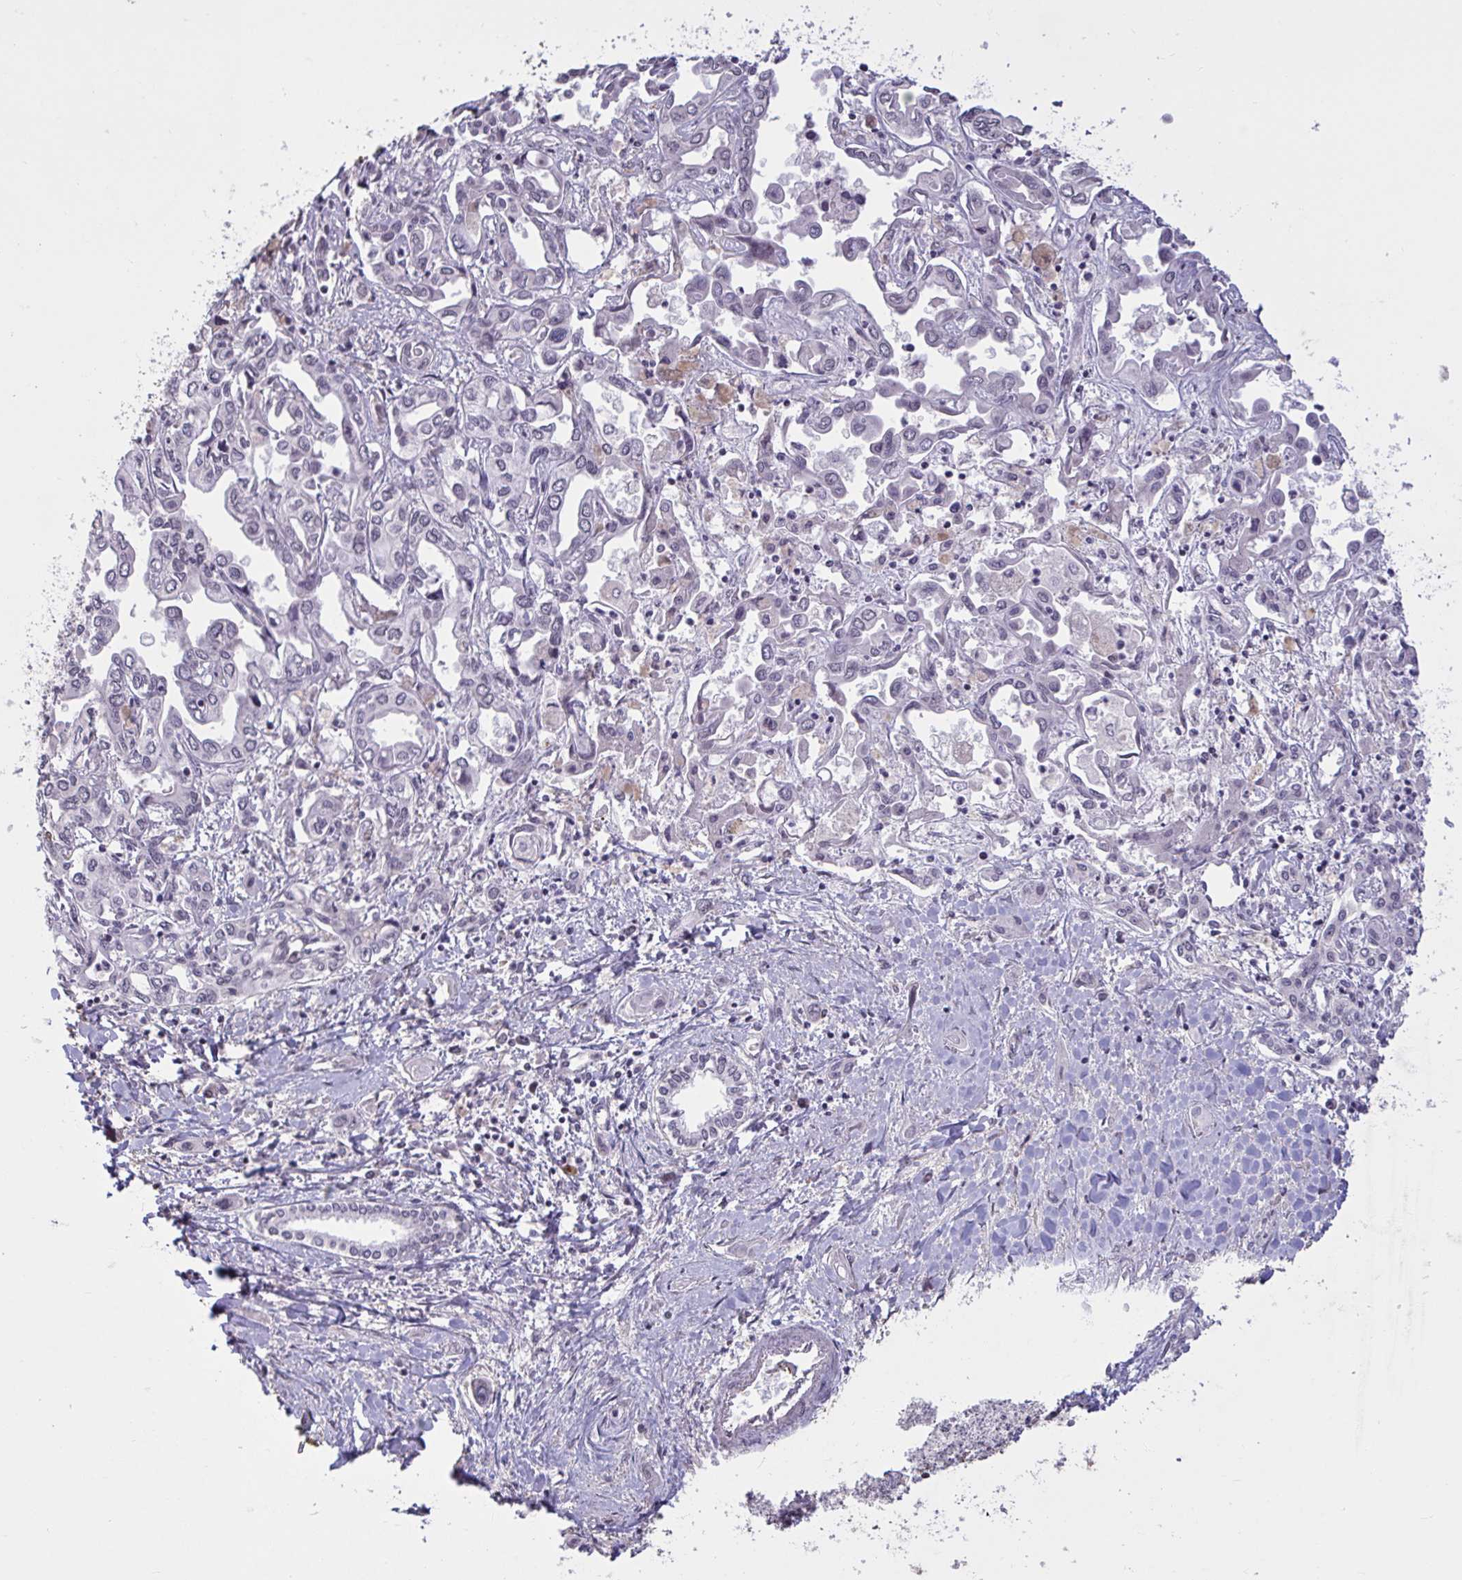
{"staining": {"intensity": "negative", "quantity": "none", "location": "none"}, "tissue": "liver cancer", "cell_type": "Tumor cells", "image_type": "cancer", "snomed": [{"axis": "morphology", "description": "Cholangiocarcinoma"}, {"axis": "topography", "description": "Liver"}], "caption": "Tumor cells show no significant staining in liver cancer.", "gene": "ZNF414", "patient": {"sex": "female", "age": 64}}